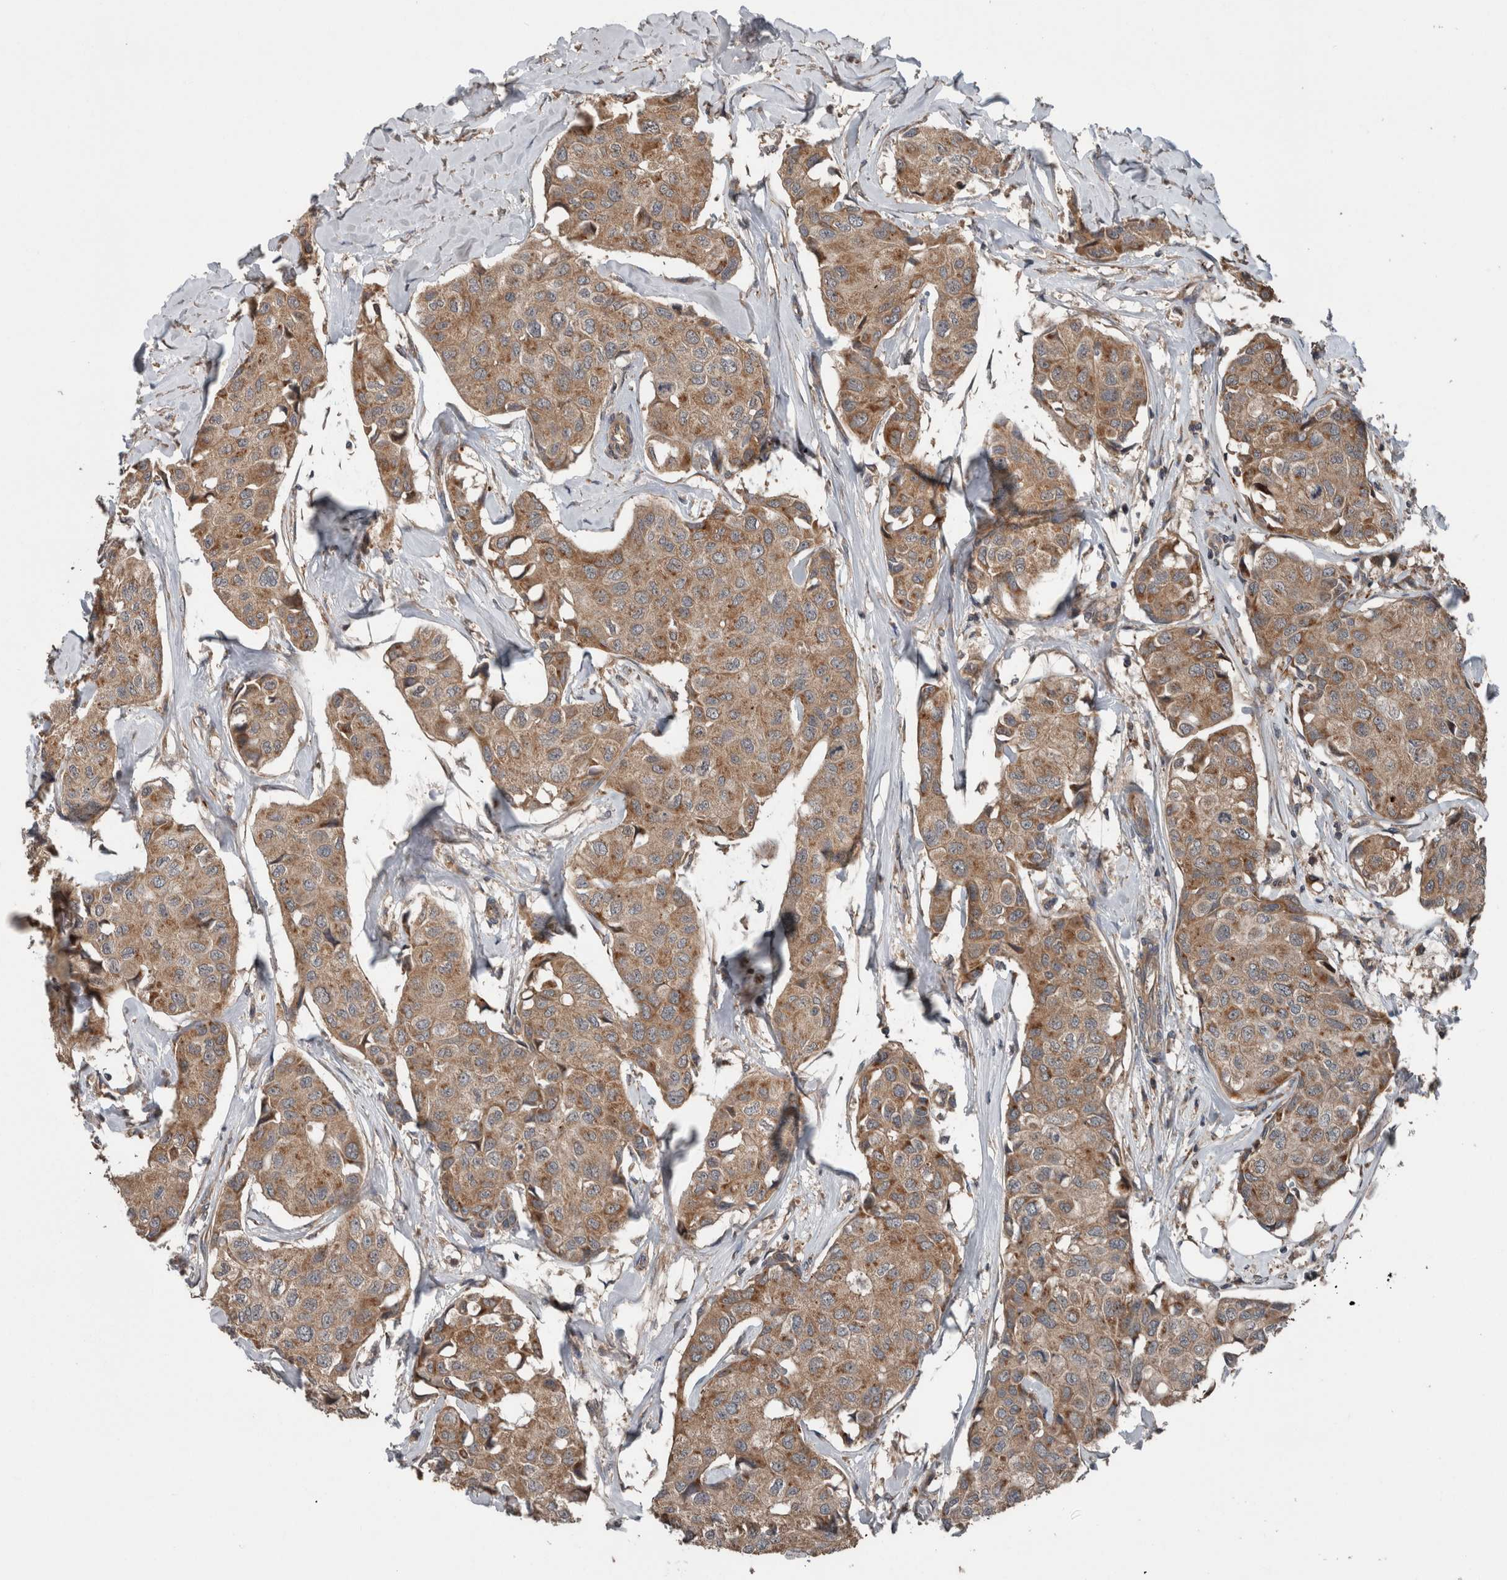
{"staining": {"intensity": "moderate", "quantity": ">75%", "location": "cytoplasmic/membranous"}, "tissue": "breast cancer", "cell_type": "Tumor cells", "image_type": "cancer", "snomed": [{"axis": "morphology", "description": "Duct carcinoma"}, {"axis": "topography", "description": "Breast"}], "caption": "DAB (3,3'-diaminobenzidine) immunohistochemical staining of human intraductal carcinoma (breast) displays moderate cytoplasmic/membranous protein positivity in about >75% of tumor cells.", "gene": "RIOK3", "patient": {"sex": "female", "age": 80}}